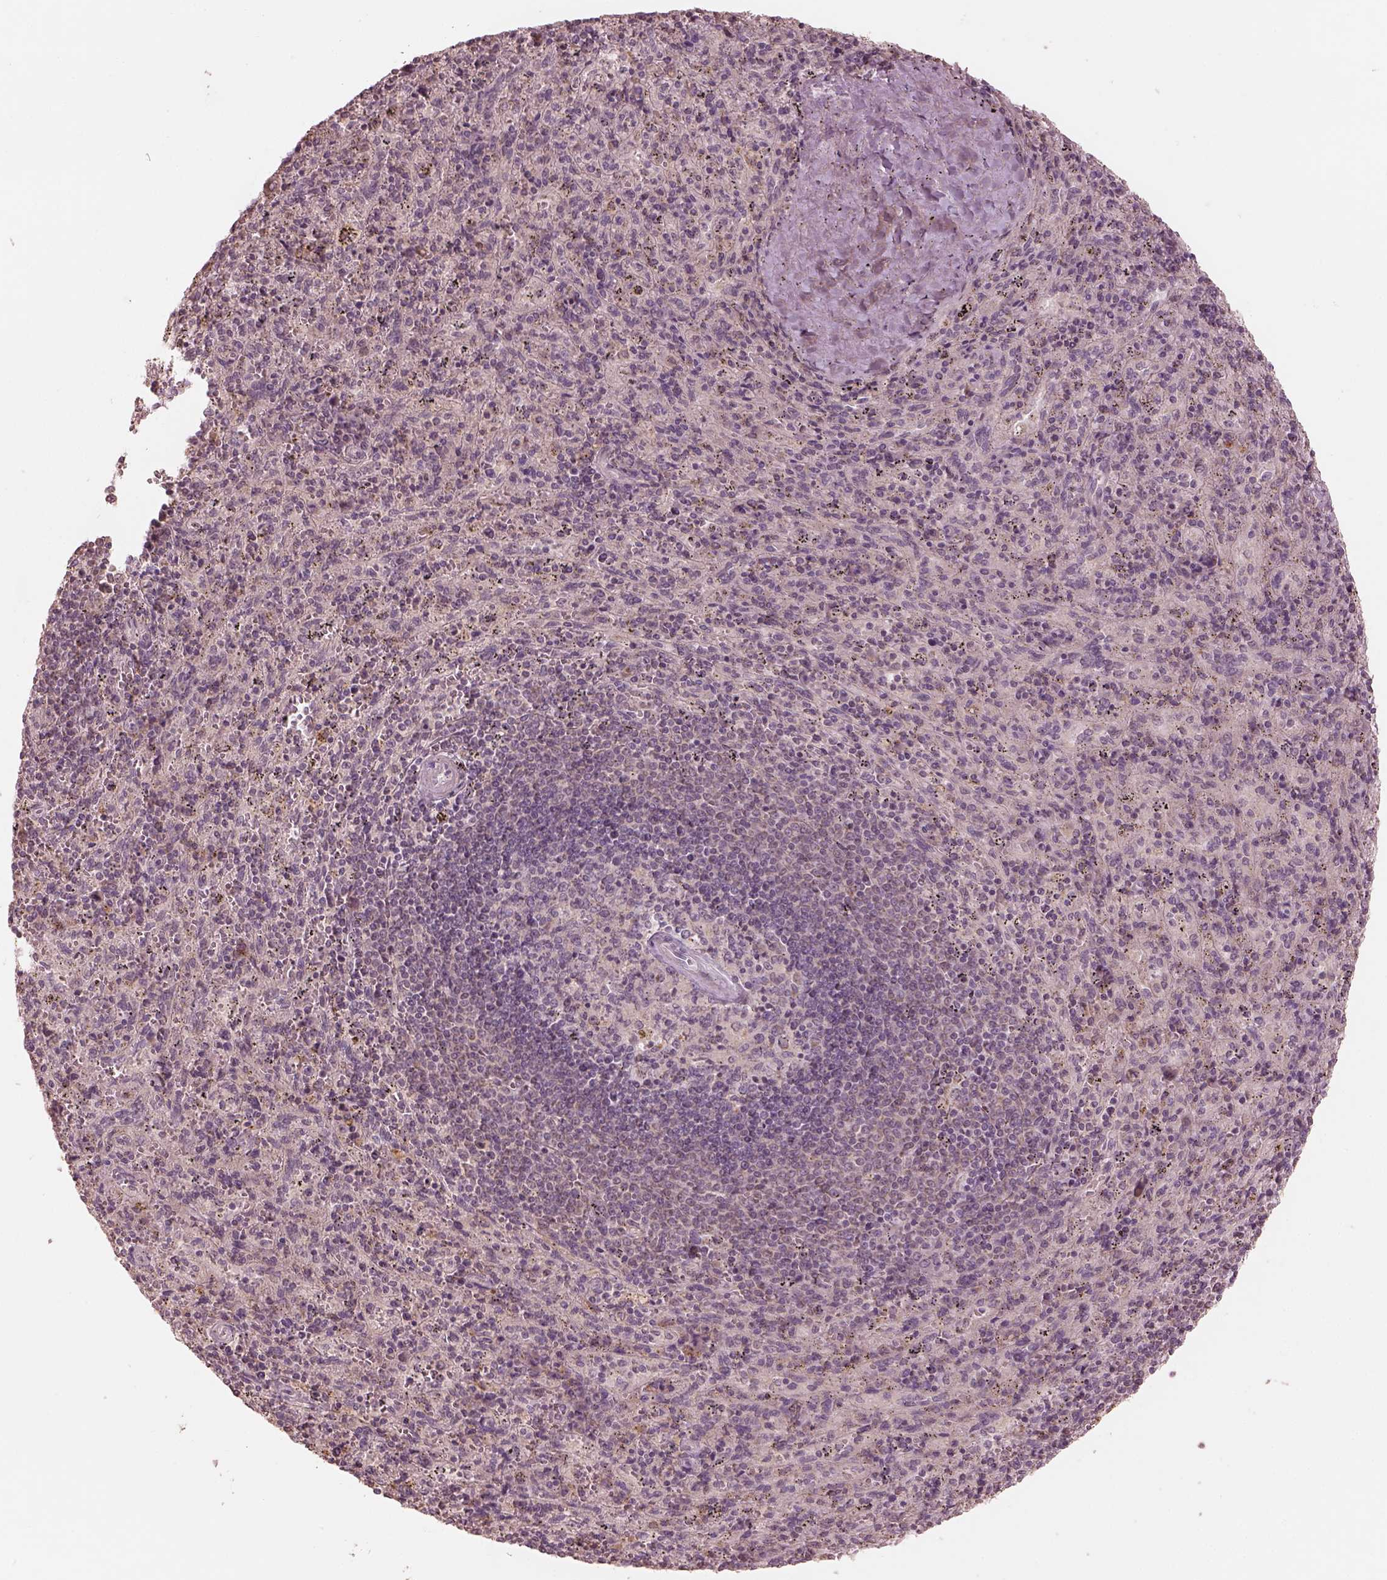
{"staining": {"intensity": "negative", "quantity": "none", "location": "none"}, "tissue": "spleen", "cell_type": "Cells in red pulp", "image_type": "normal", "snomed": [{"axis": "morphology", "description": "Normal tissue, NOS"}, {"axis": "topography", "description": "Spleen"}], "caption": "DAB immunohistochemical staining of normal spleen reveals no significant expression in cells in red pulp.", "gene": "SLC25A46", "patient": {"sex": "male", "age": 57}}